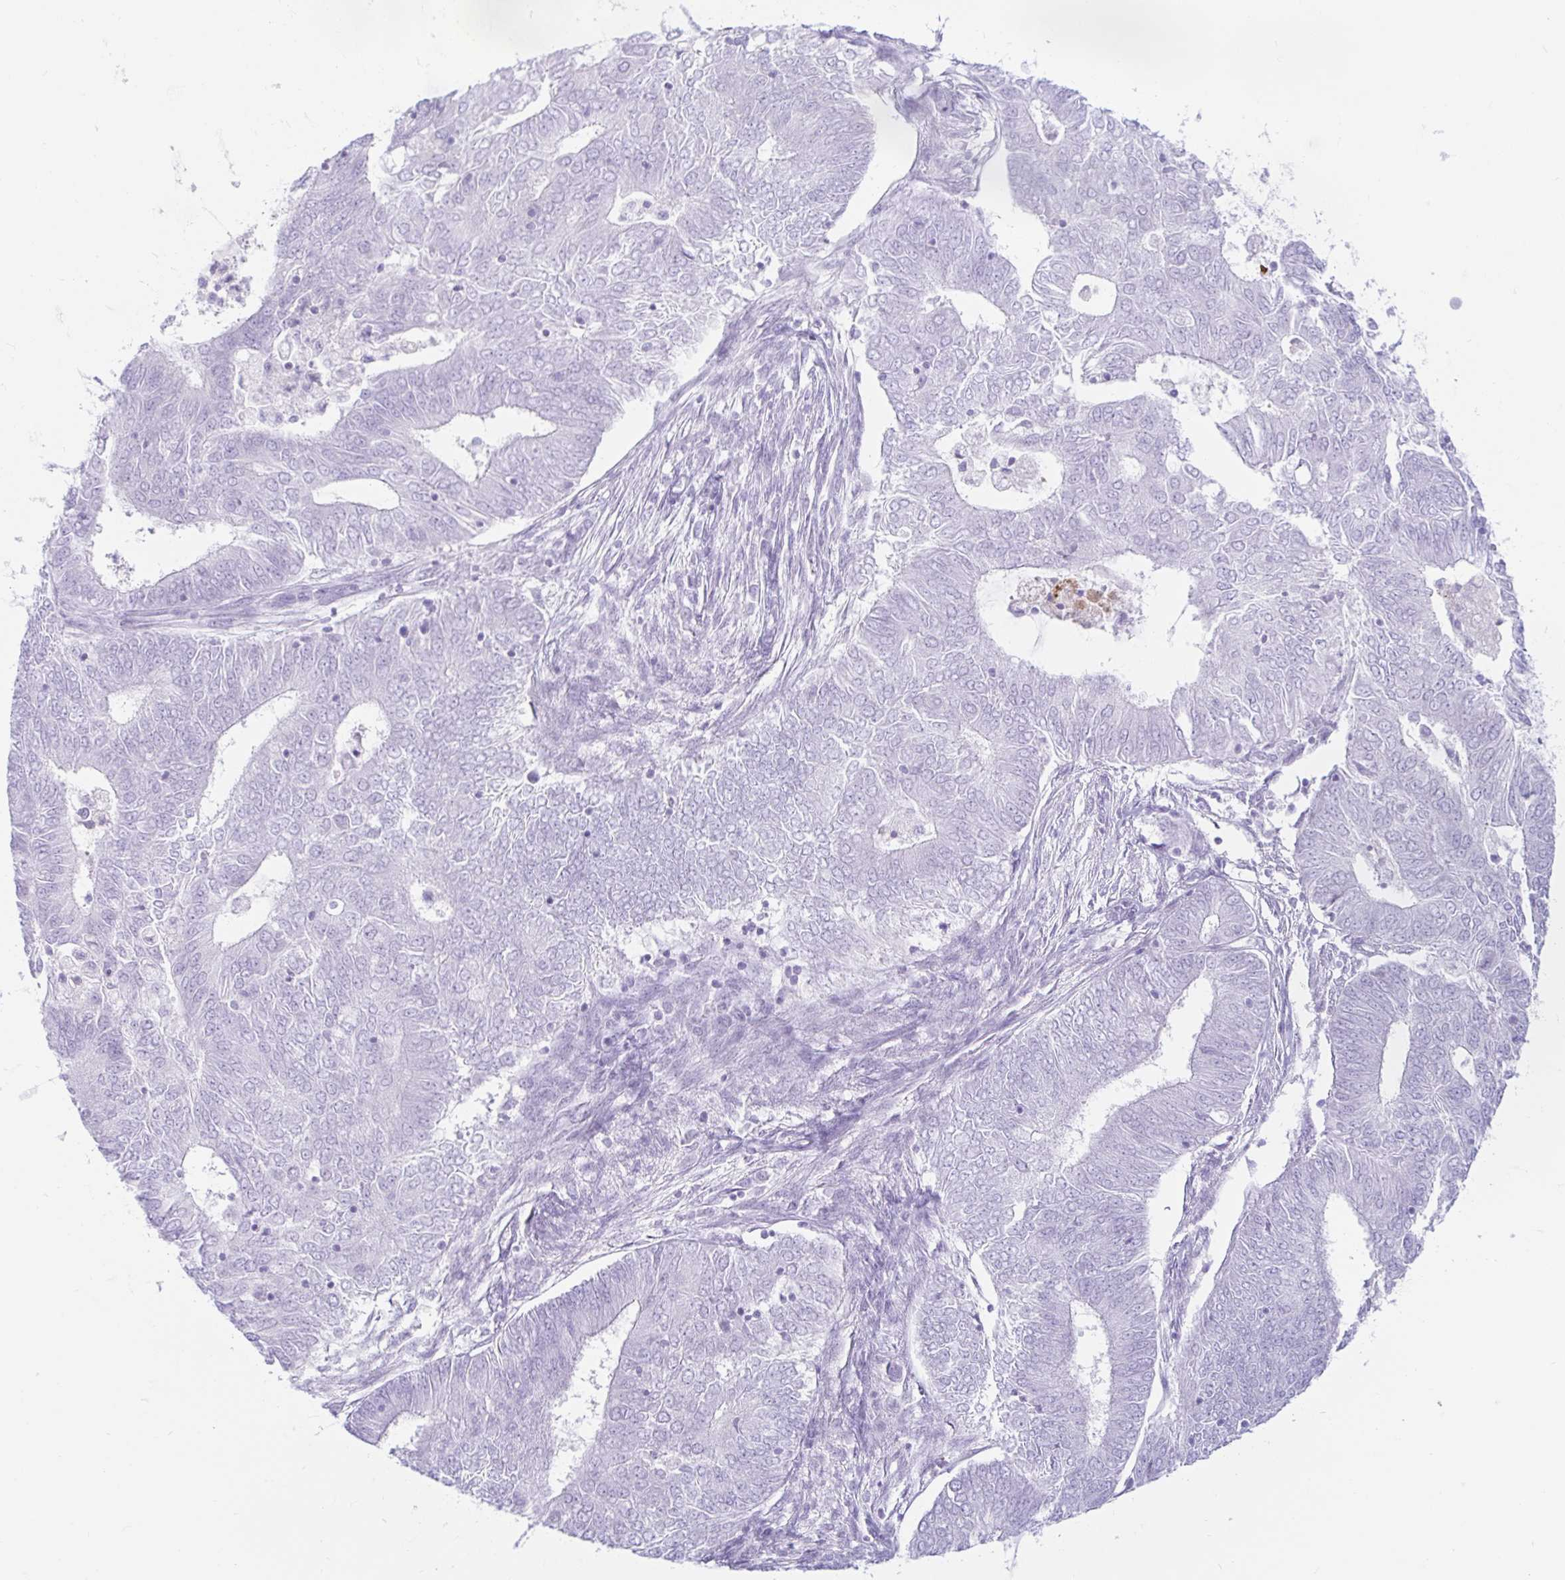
{"staining": {"intensity": "negative", "quantity": "none", "location": "none"}, "tissue": "endometrial cancer", "cell_type": "Tumor cells", "image_type": "cancer", "snomed": [{"axis": "morphology", "description": "Adenocarcinoma, NOS"}, {"axis": "topography", "description": "Endometrium"}], "caption": "Human endometrial adenocarcinoma stained for a protein using IHC reveals no positivity in tumor cells.", "gene": "ERICH6", "patient": {"sex": "female", "age": 62}}